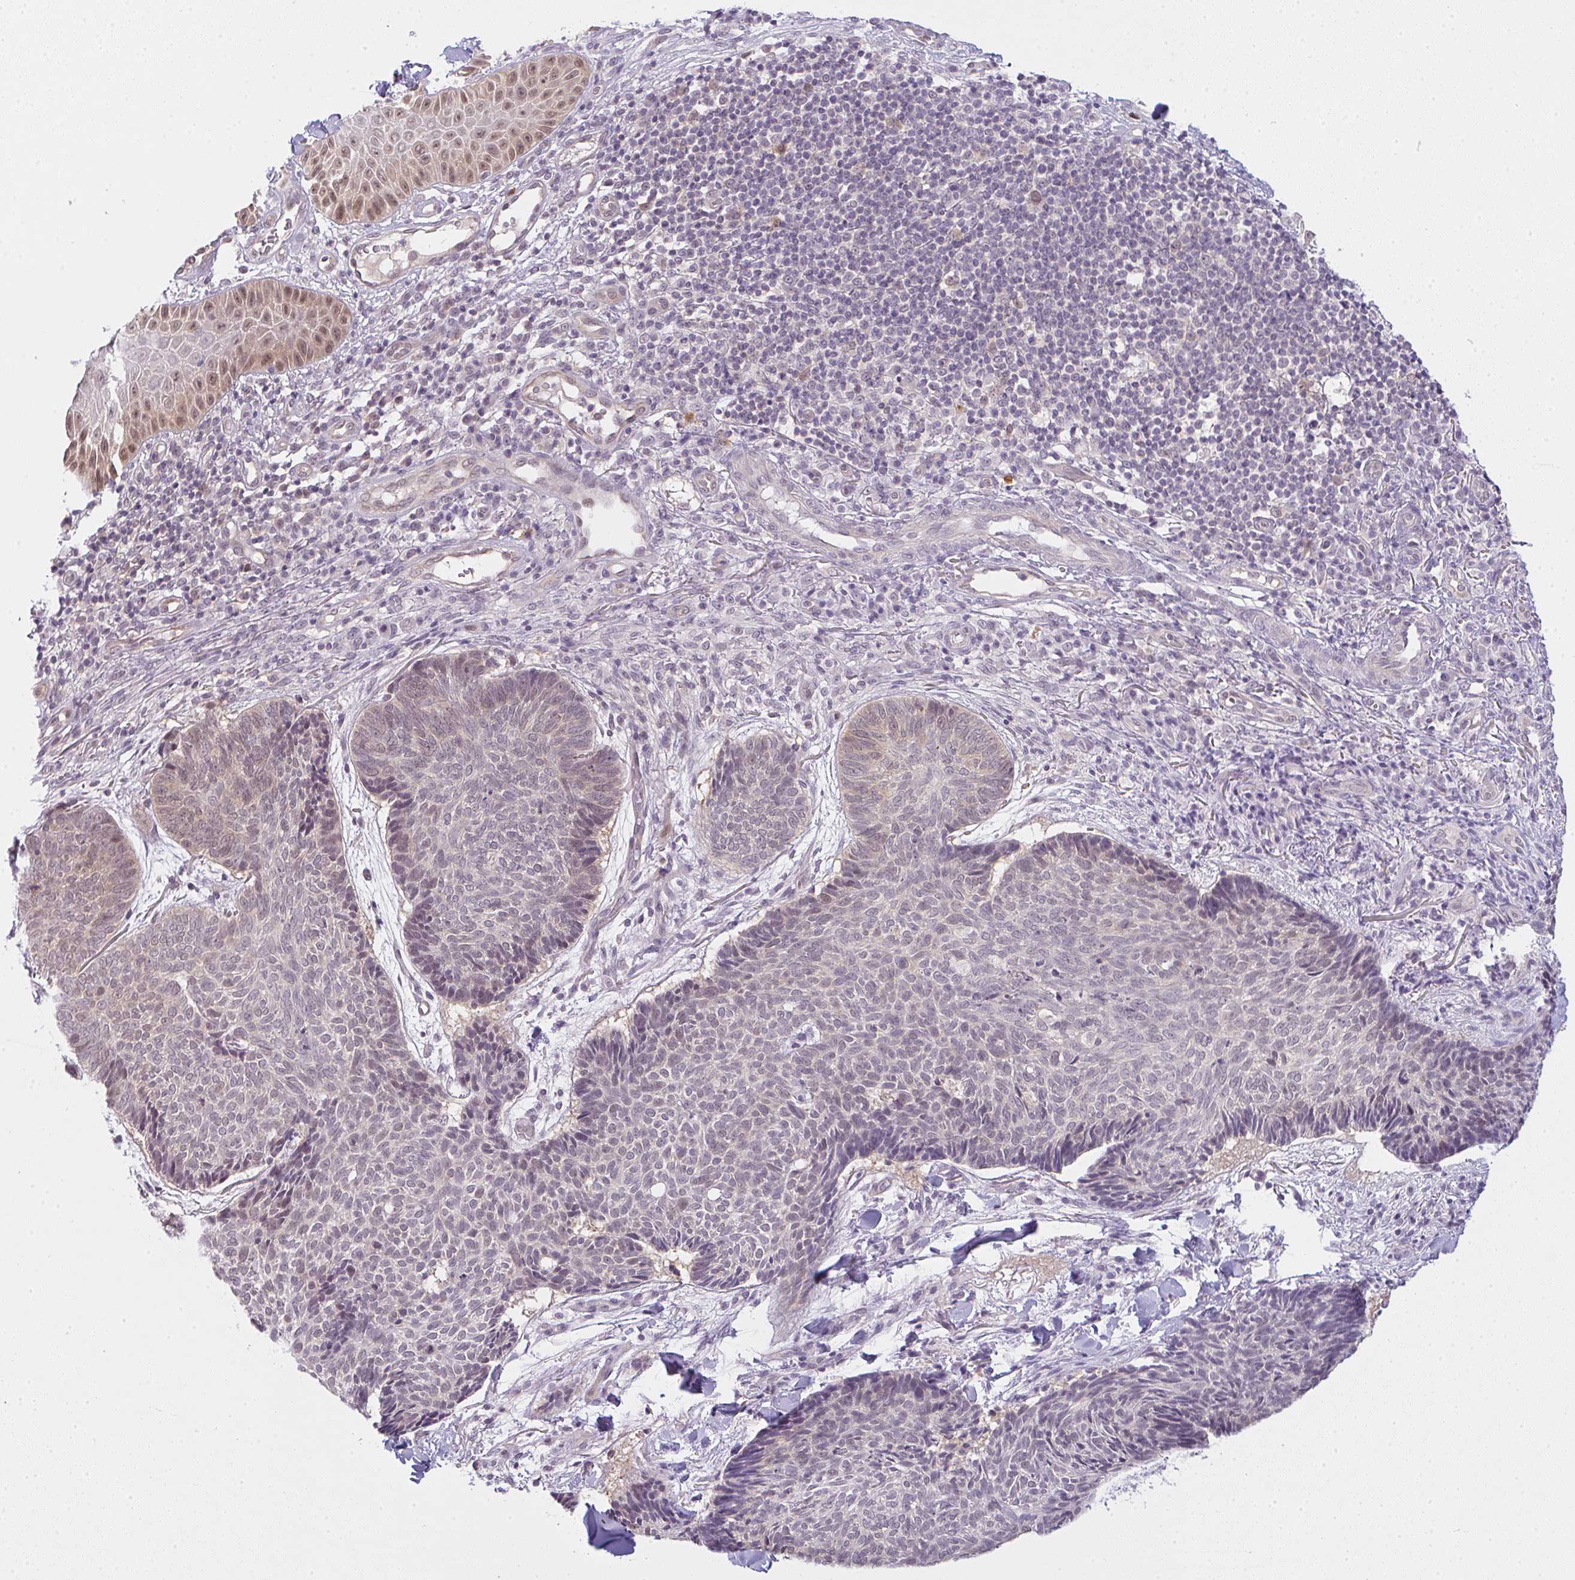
{"staining": {"intensity": "weak", "quantity": "<25%", "location": "nuclear"}, "tissue": "skin cancer", "cell_type": "Tumor cells", "image_type": "cancer", "snomed": [{"axis": "morphology", "description": "Normal tissue, NOS"}, {"axis": "morphology", "description": "Basal cell carcinoma"}, {"axis": "topography", "description": "Skin"}], "caption": "IHC histopathology image of human skin basal cell carcinoma stained for a protein (brown), which shows no expression in tumor cells.", "gene": "CSE1L", "patient": {"sex": "male", "age": 50}}